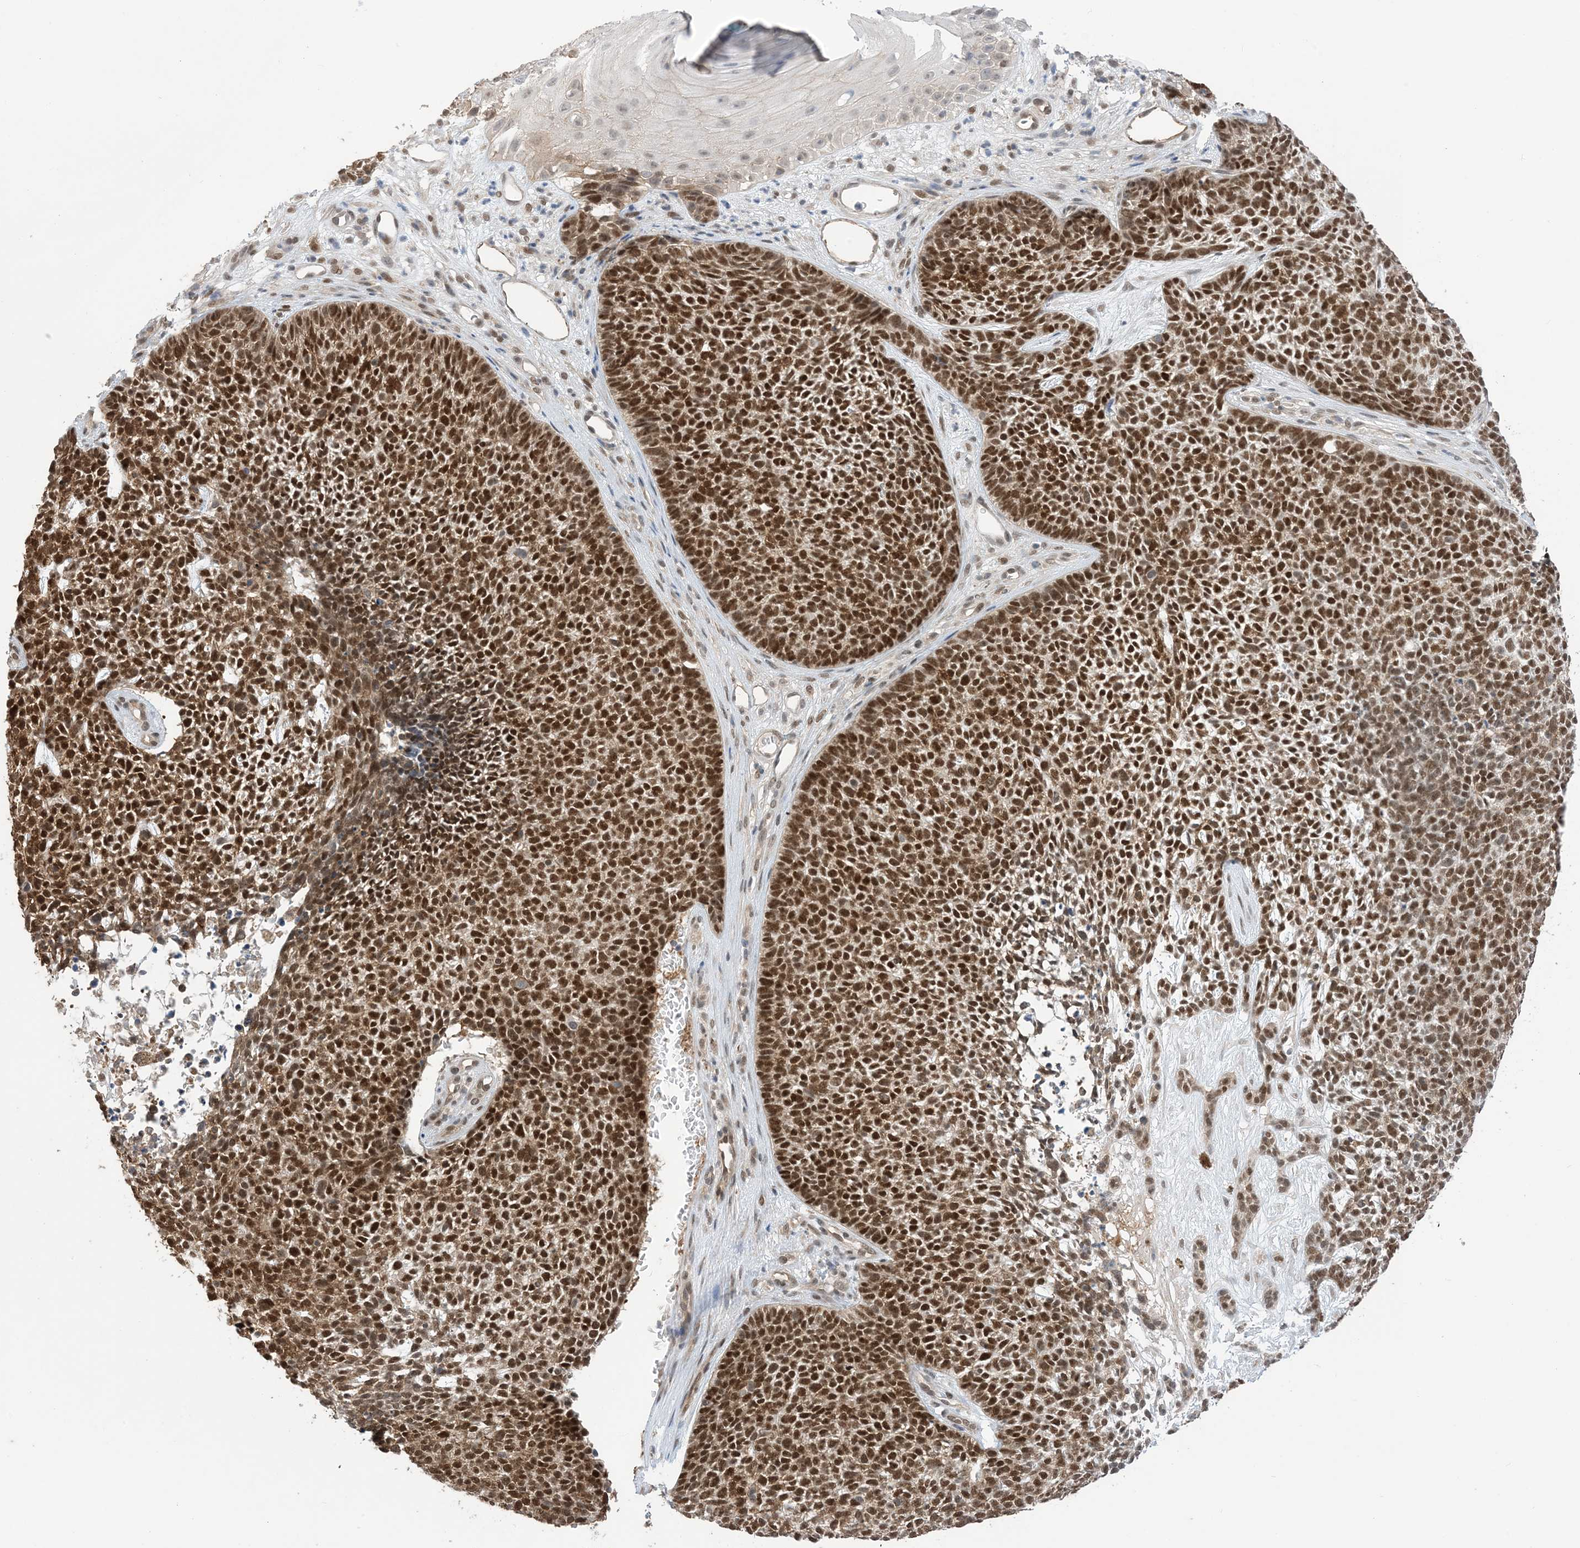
{"staining": {"intensity": "strong", "quantity": ">75%", "location": "nuclear"}, "tissue": "skin cancer", "cell_type": "Tumor cells", "image_type": "cancer", "snomed": [{"axis": "morphology", "description": "Basal cell carcinoma"}, {"axis": "topography", "description": "Skin"}], "caption": "Protein positivity by IHC displays strong nuclear staining in about >75% of tumor cells in skin cancer. Immunohistochemistry stains the protein in brown and the nuclei are stained blue.", "gene": "ZNF8", "patient": {"sex": "female", "age": 84}}